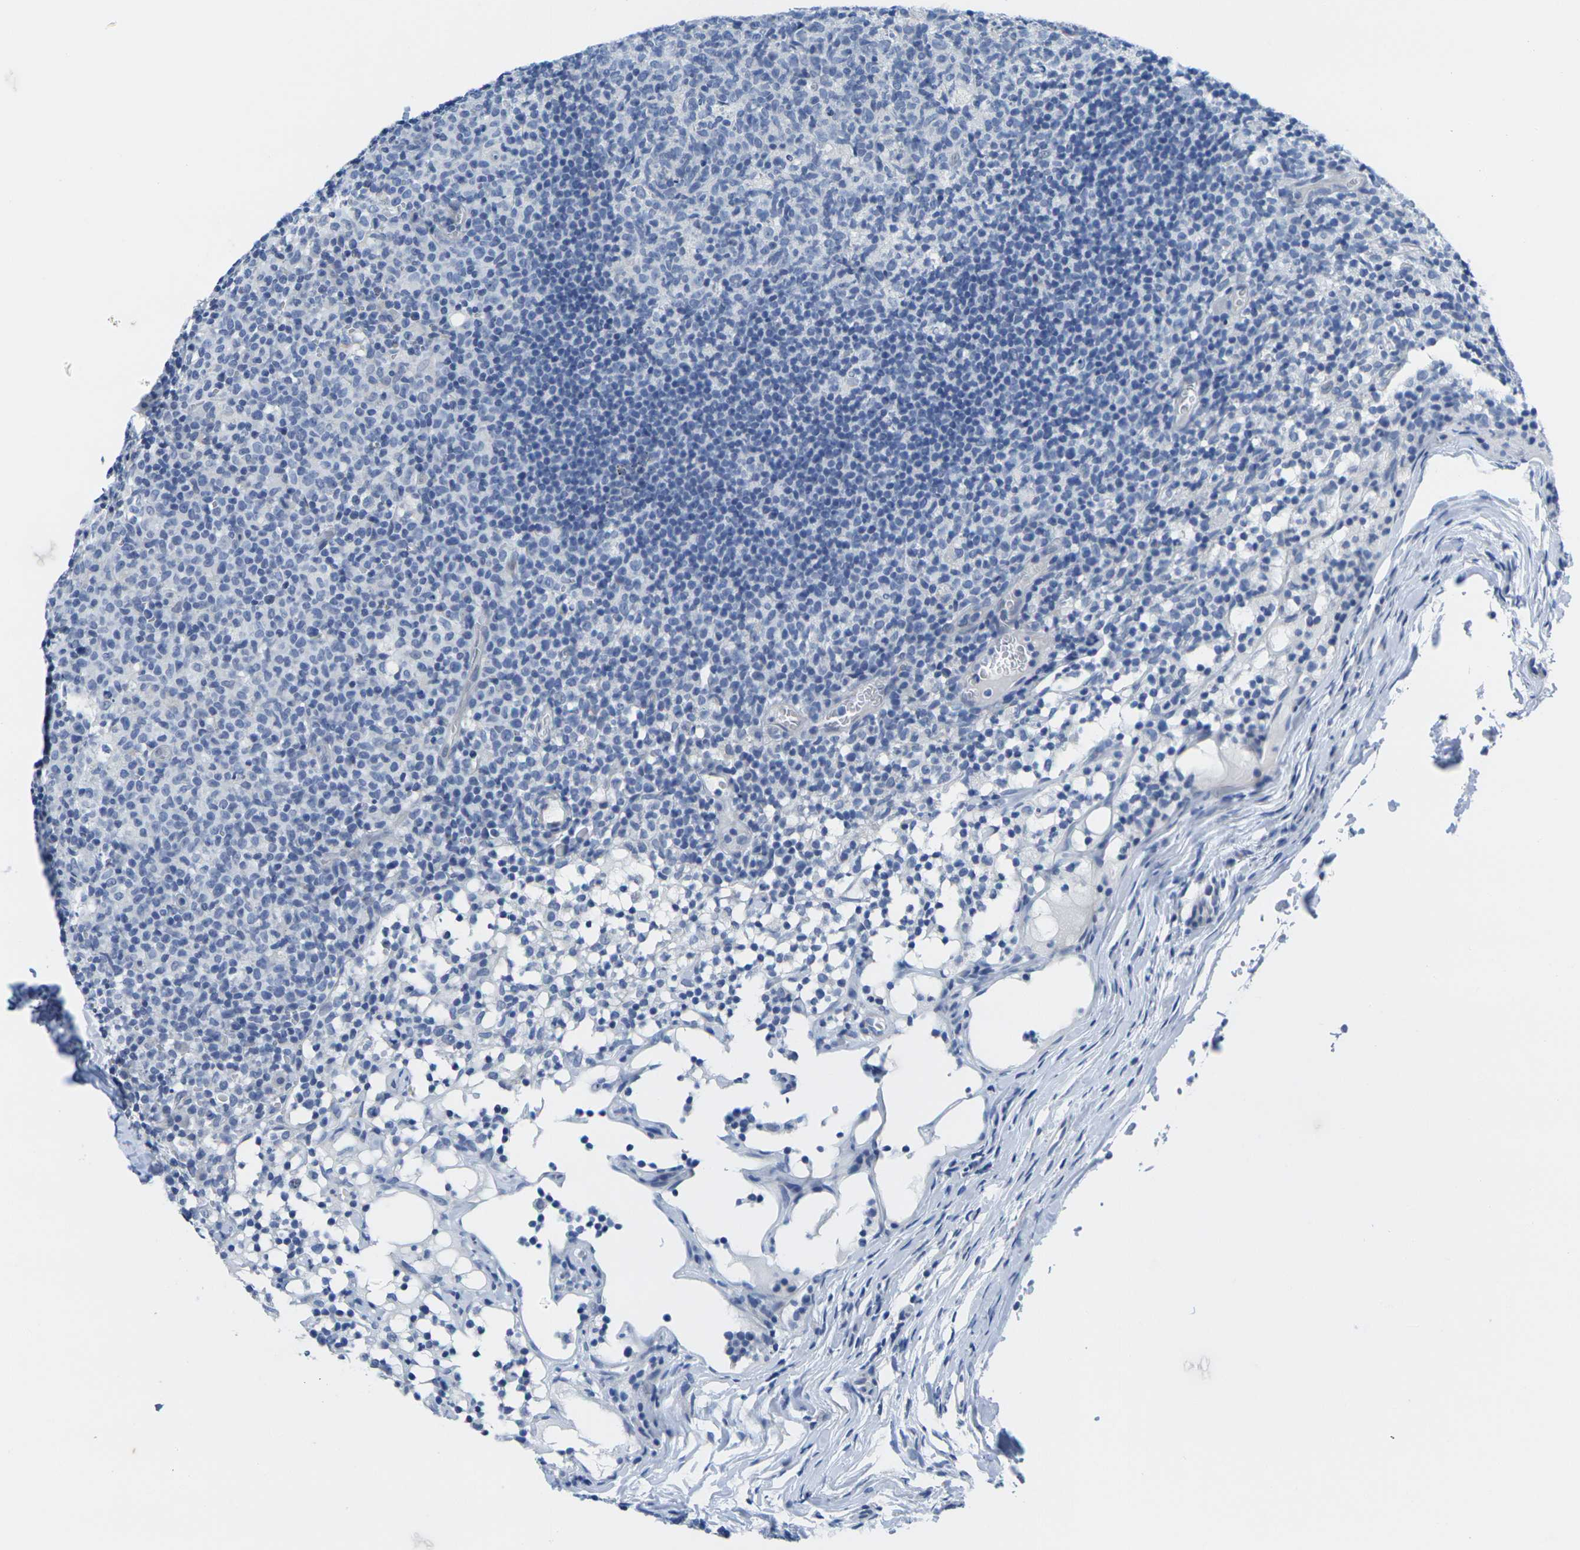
{"staining": {"intensity": "negative", "quantity": "none", "location": "none"}, "tissue": "lymph node", "cell_type": "Germinal center cells", "image_type": "normal", "snomed": [{"axis": "morphology", "description": "Normal tissue, NOS"}, {"axis": "morphology", "description": "Inflammation, NOS"}, {"axis": "topography", "description": "Lymph node"}], "caption": "This is a photomicrograph of immunohistochemistry staining of normal lymph node, which shows no positivity in germinal center cells.", "gene": "CRK", "patient": {"sex": "male", "age": 55}}